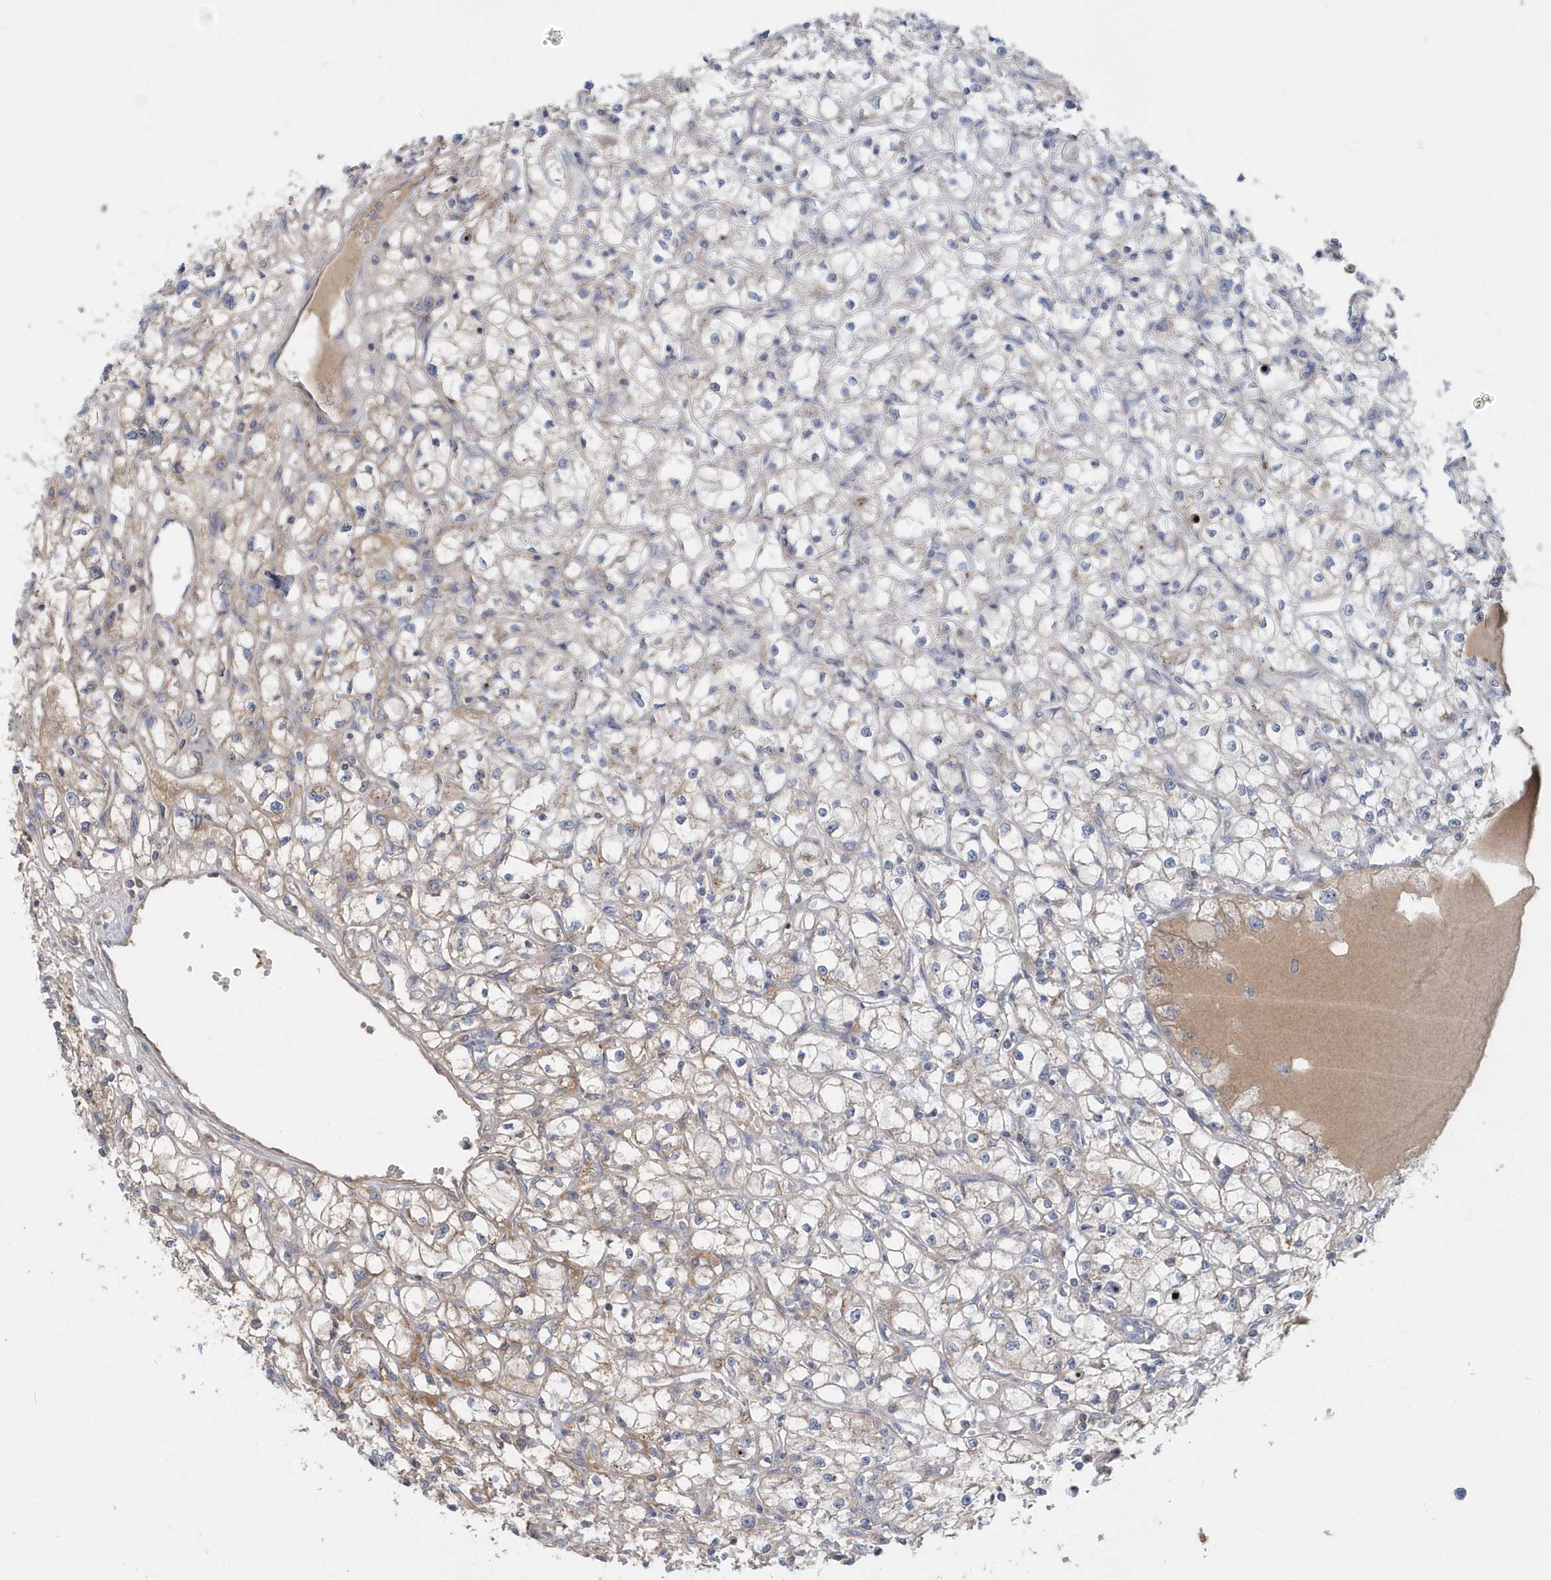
{"staining": {"intensity": "weak", "quantity": "25%-75%", "location": "cytoplasmic/membranous"}, "tissue": "renal cancer", "cell_type": "Tumor cells", "image_type": "cancer", "snomed": [{"axis": "morphology", "description": "Adenocarcinoma, NOS"}, {"axis": "topography", "description": "Kidney"}], "caption": "DAB (3,3'-diaminobenzidine) immunohistochemical staining of adenocarcinoma (renal) displays weak cytoplasmic/membranous protein expression in about 25%-75% of tumor cells.", "gene": "SPATA18", "patient": {"sex": "male", "age": 56}}